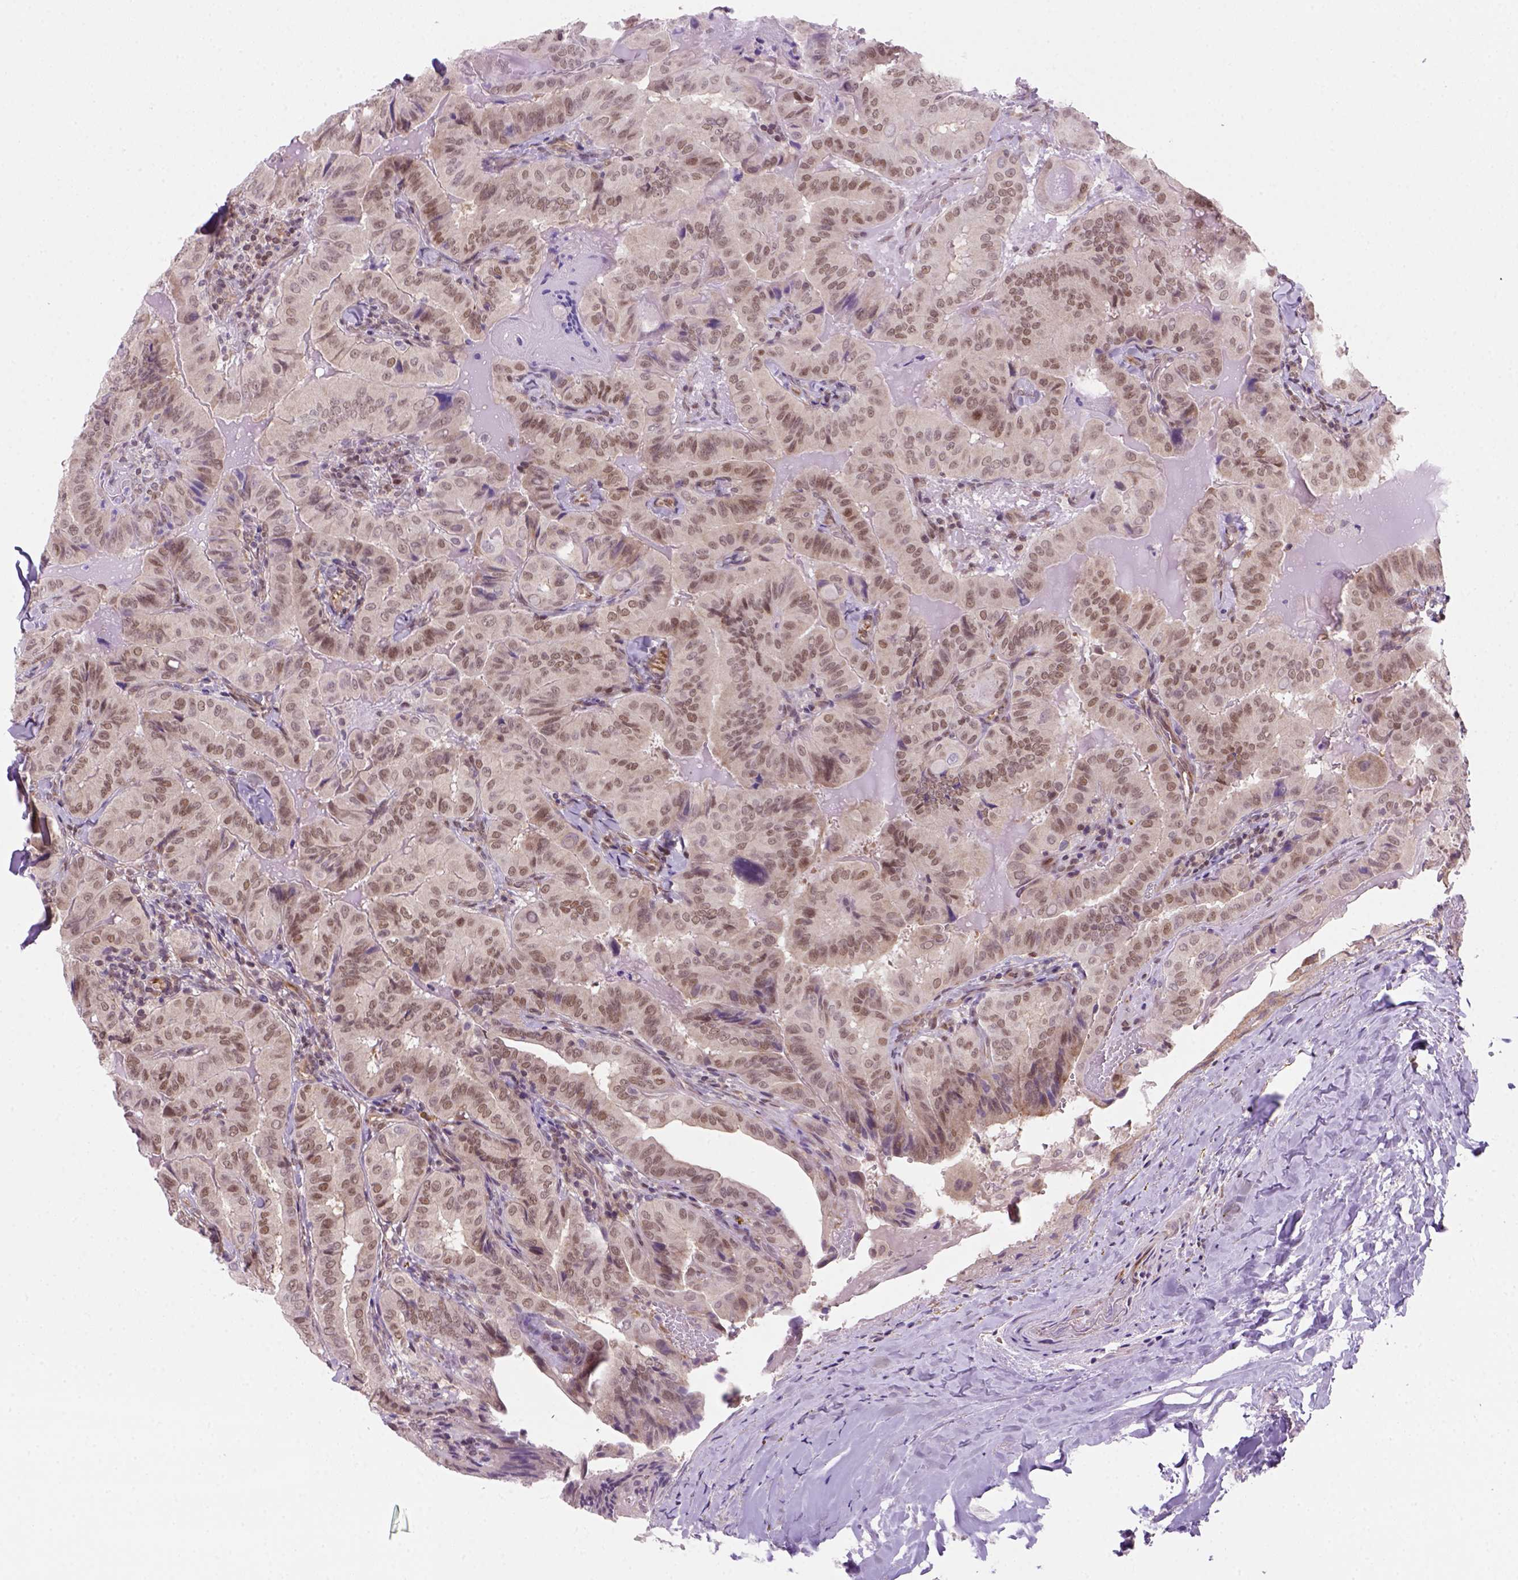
{"staining": {"intensity": "weak", "quantity": "25%-75%", "location": "nuclear"}, "tissue": "thyroid cancer", "cell_type": "Tumor cells", "image_type": "cancer", "snomed": [{"axis": "morphology", "description": "Papillary adenocarcinoma, NOS"}, {"axis": "topography", "description": "Thyroid gland"}], "caption": "A low amount of weak nuclear staining is appreciated in about 25%-75% of tumor cells in papillary adenocarcinoma (thyroid) tissue. Immunohistochemistry stains the protein of interest in brown and the nuclei are stained blue.", "gene": "MGMT", "patient": {"sex": "female", "age": 68}}